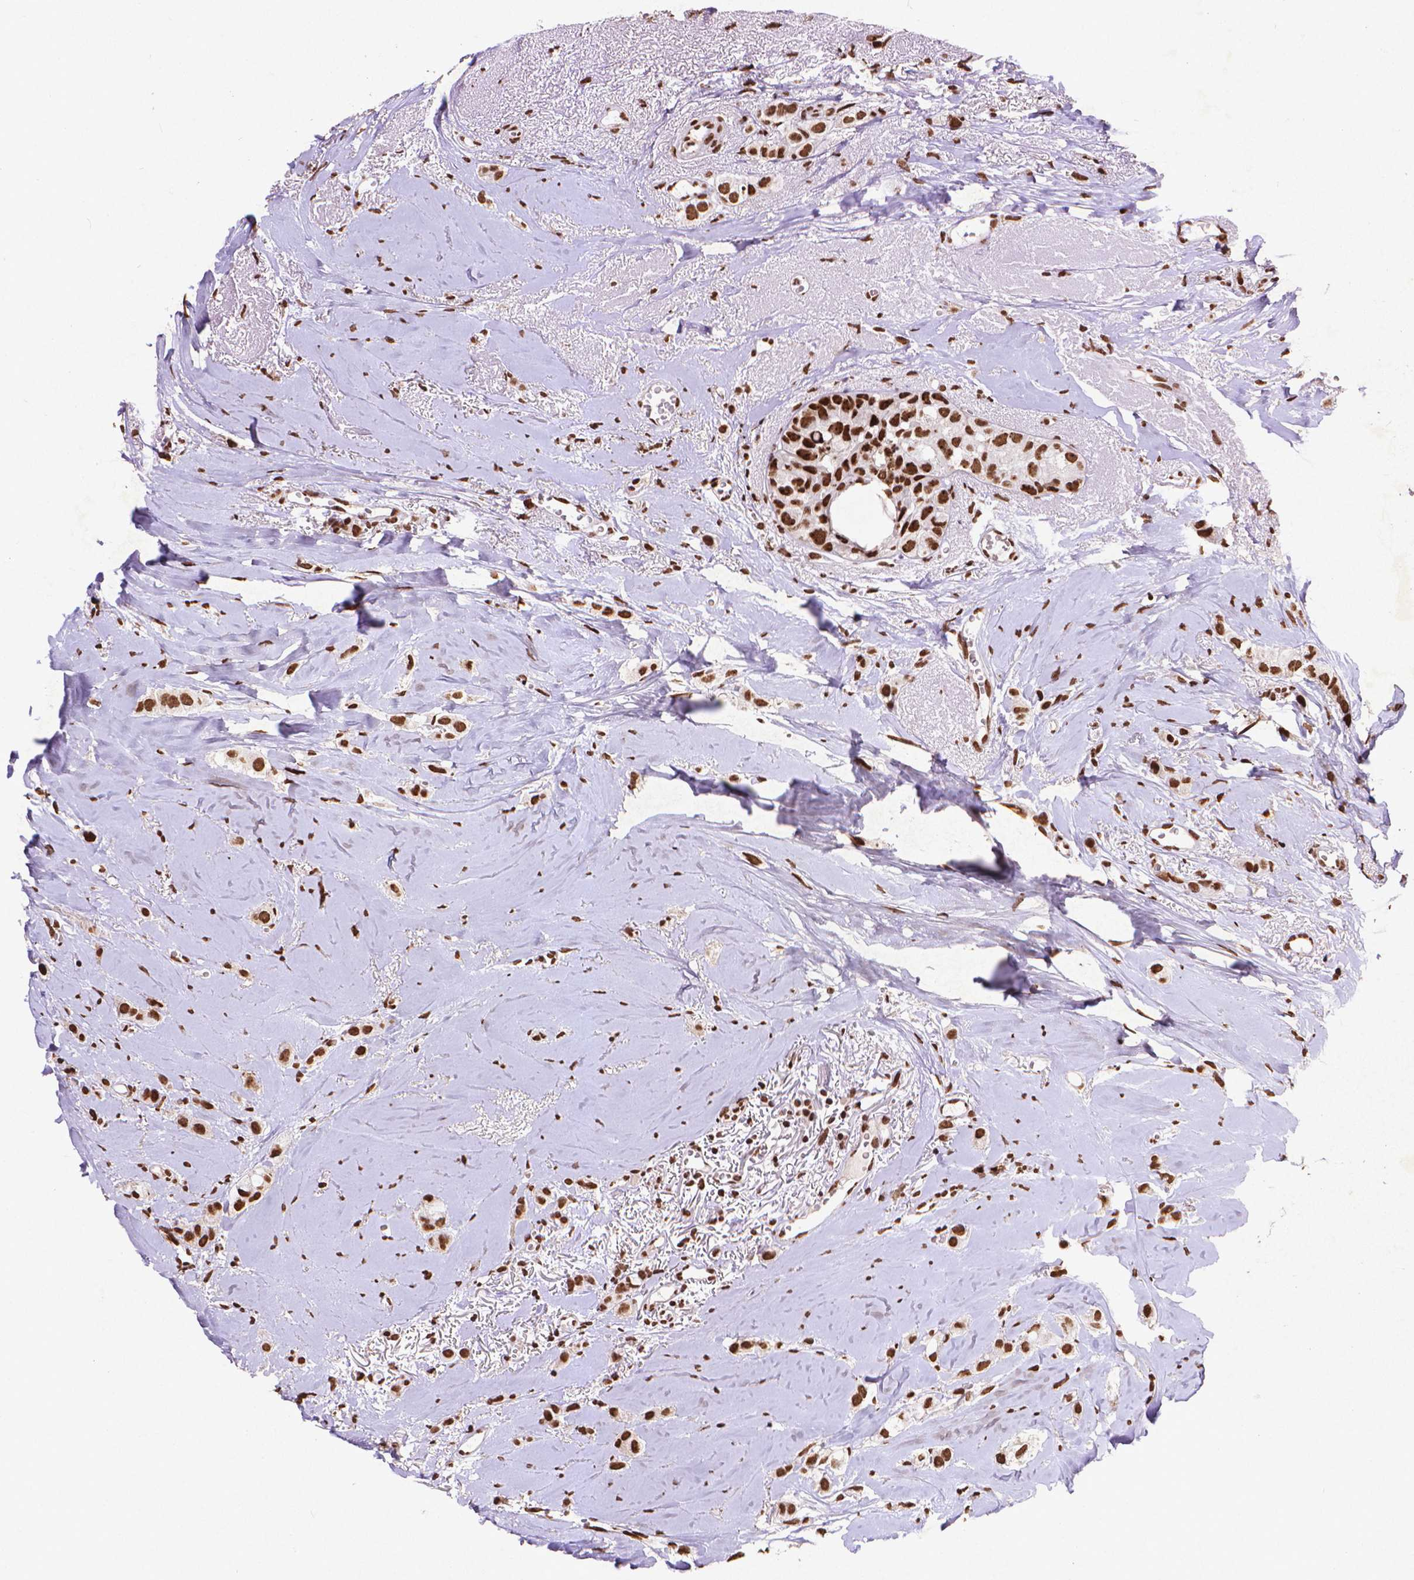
{"staining": {"intensity": "strong", "quantity": ">75%", "location": "nuclear"}, "tissue": "breast cancer", "cell_type": "Tumor cells", "image_type": "cancer", "snomed": [{"axis": "morphology", "description": "Duct carcinoma"}, {"axis": "topography", "description": "Breast"}], "caption": "Human breast cancer (invasive ductal carcinoma) stained with a brown dye exhibits strong nuclear positive staining in about >75% of tumor cells.", "gene": "CITED2", "patient": {"sex": "female", "age": 85}}